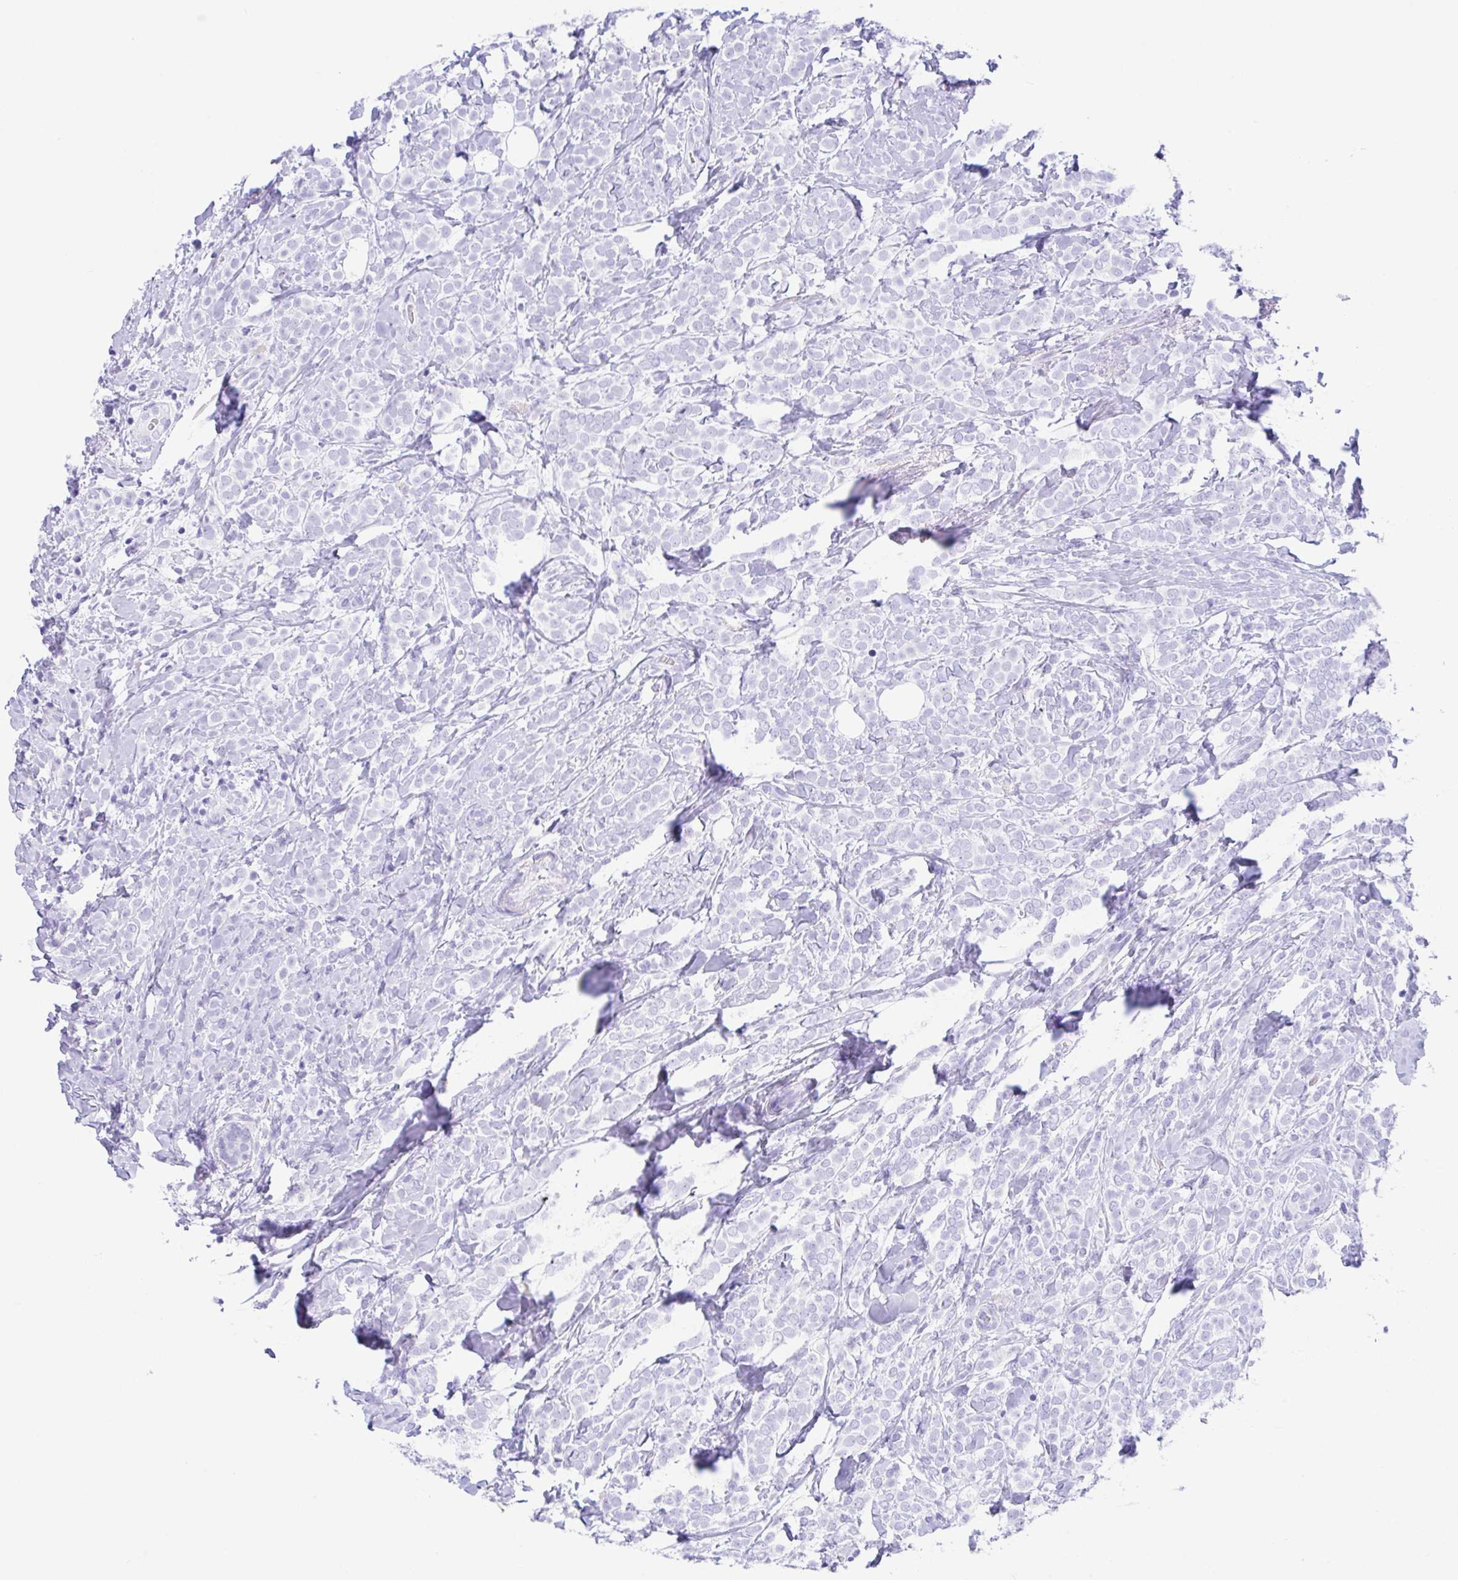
{"staining": {"intensity": "negative", "quantity": "none", "location": "none"}, "tissue": "breast cancer", "cell_type": "Tumor cells", "image_type": "cancer", "snomed": [{"axis": "morphology", "description": "Lobular carcinoma"}, {"axis": "topography", "description": "Breast"}], "caption": "DAB immunohistochemical staining of human breast cancer demonstrates no significant staining in tumor cells. (Immunohistochemistry (ihc), brightfield microscopy, high magnification).", "gene": "CPA1", "patient": {"sex": "female", "age": 49}}